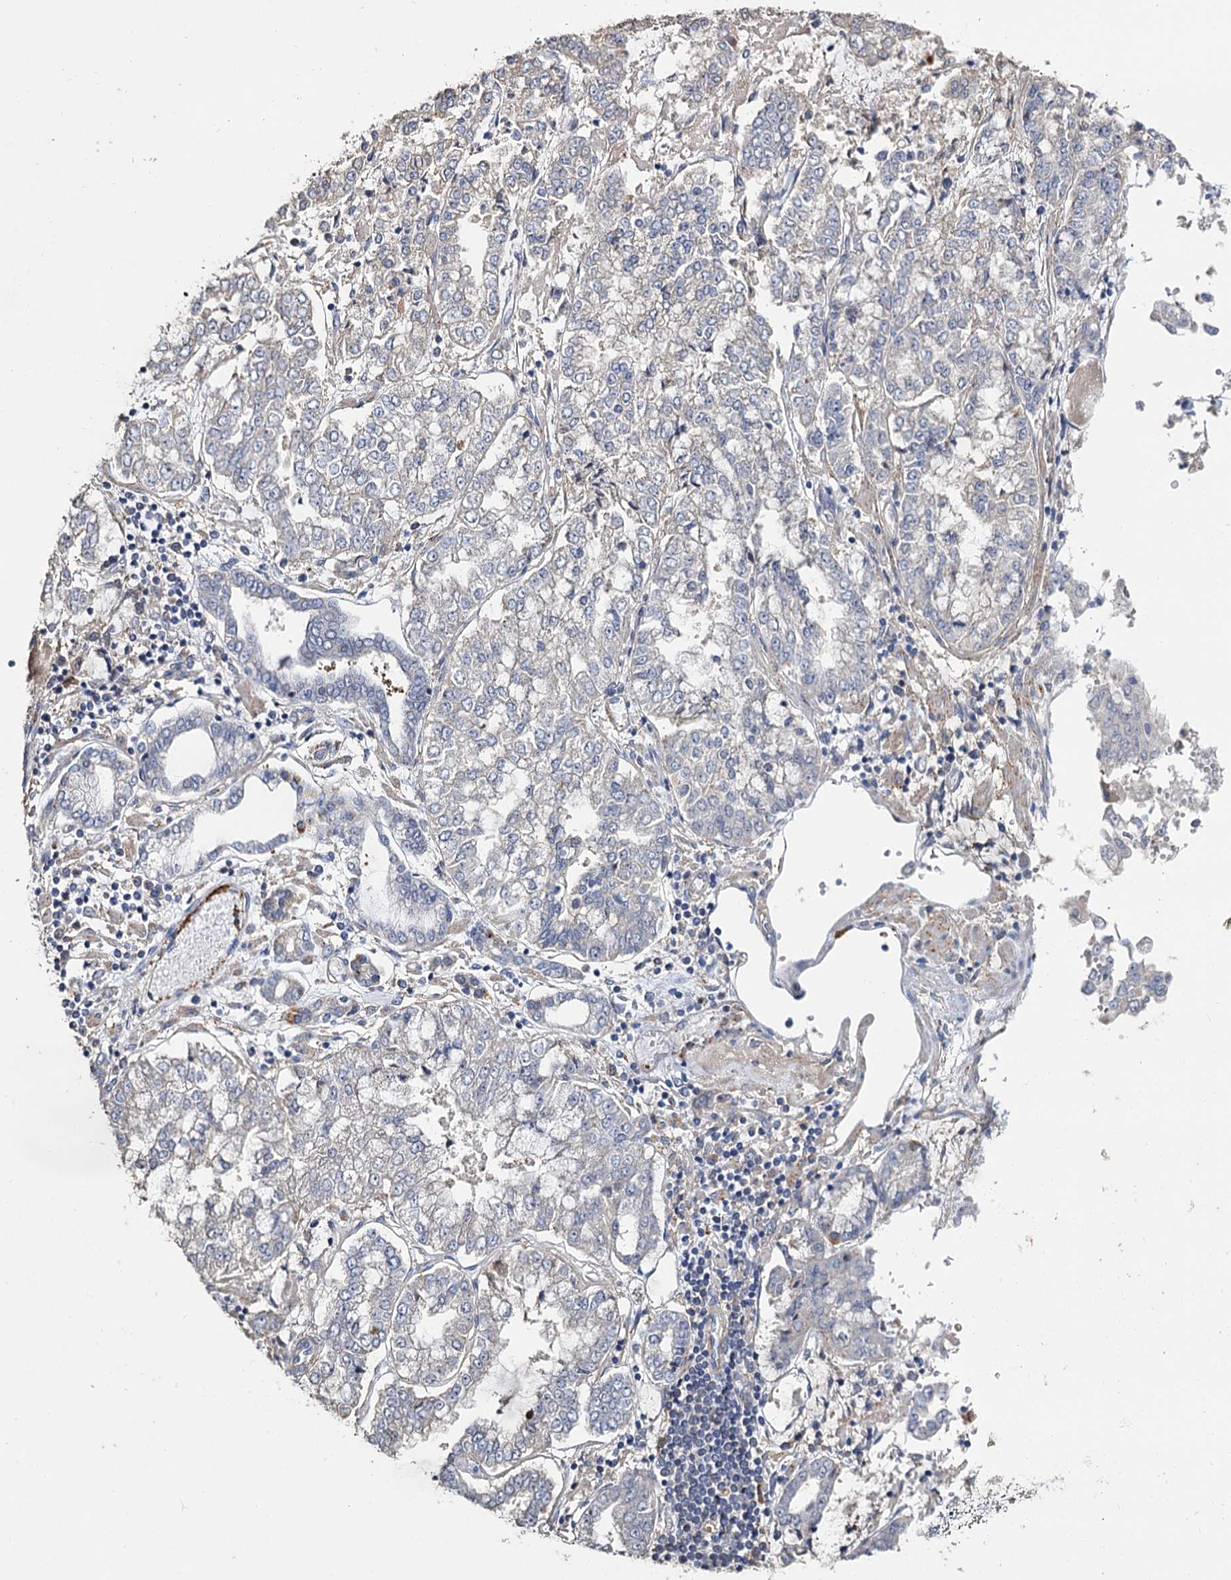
{"staining": {"intensity": "negative", "quantity": "none", "location": "none"}, "tissue": "stomach cancer", "cell_type": "Tumor cells", "image_type": "cancer", "snomed": [{"axis": "morphology", "description": "Adenocarcinoma, NOS"}, {"axis": "topography", "description": "Stomach"}], "caption": "A histopathology image of stomach cancer stained for a protein displays no brown staining in tumor cells.", "gene": "DNAH6", "patient": {"sex": "male", "age": 76}}